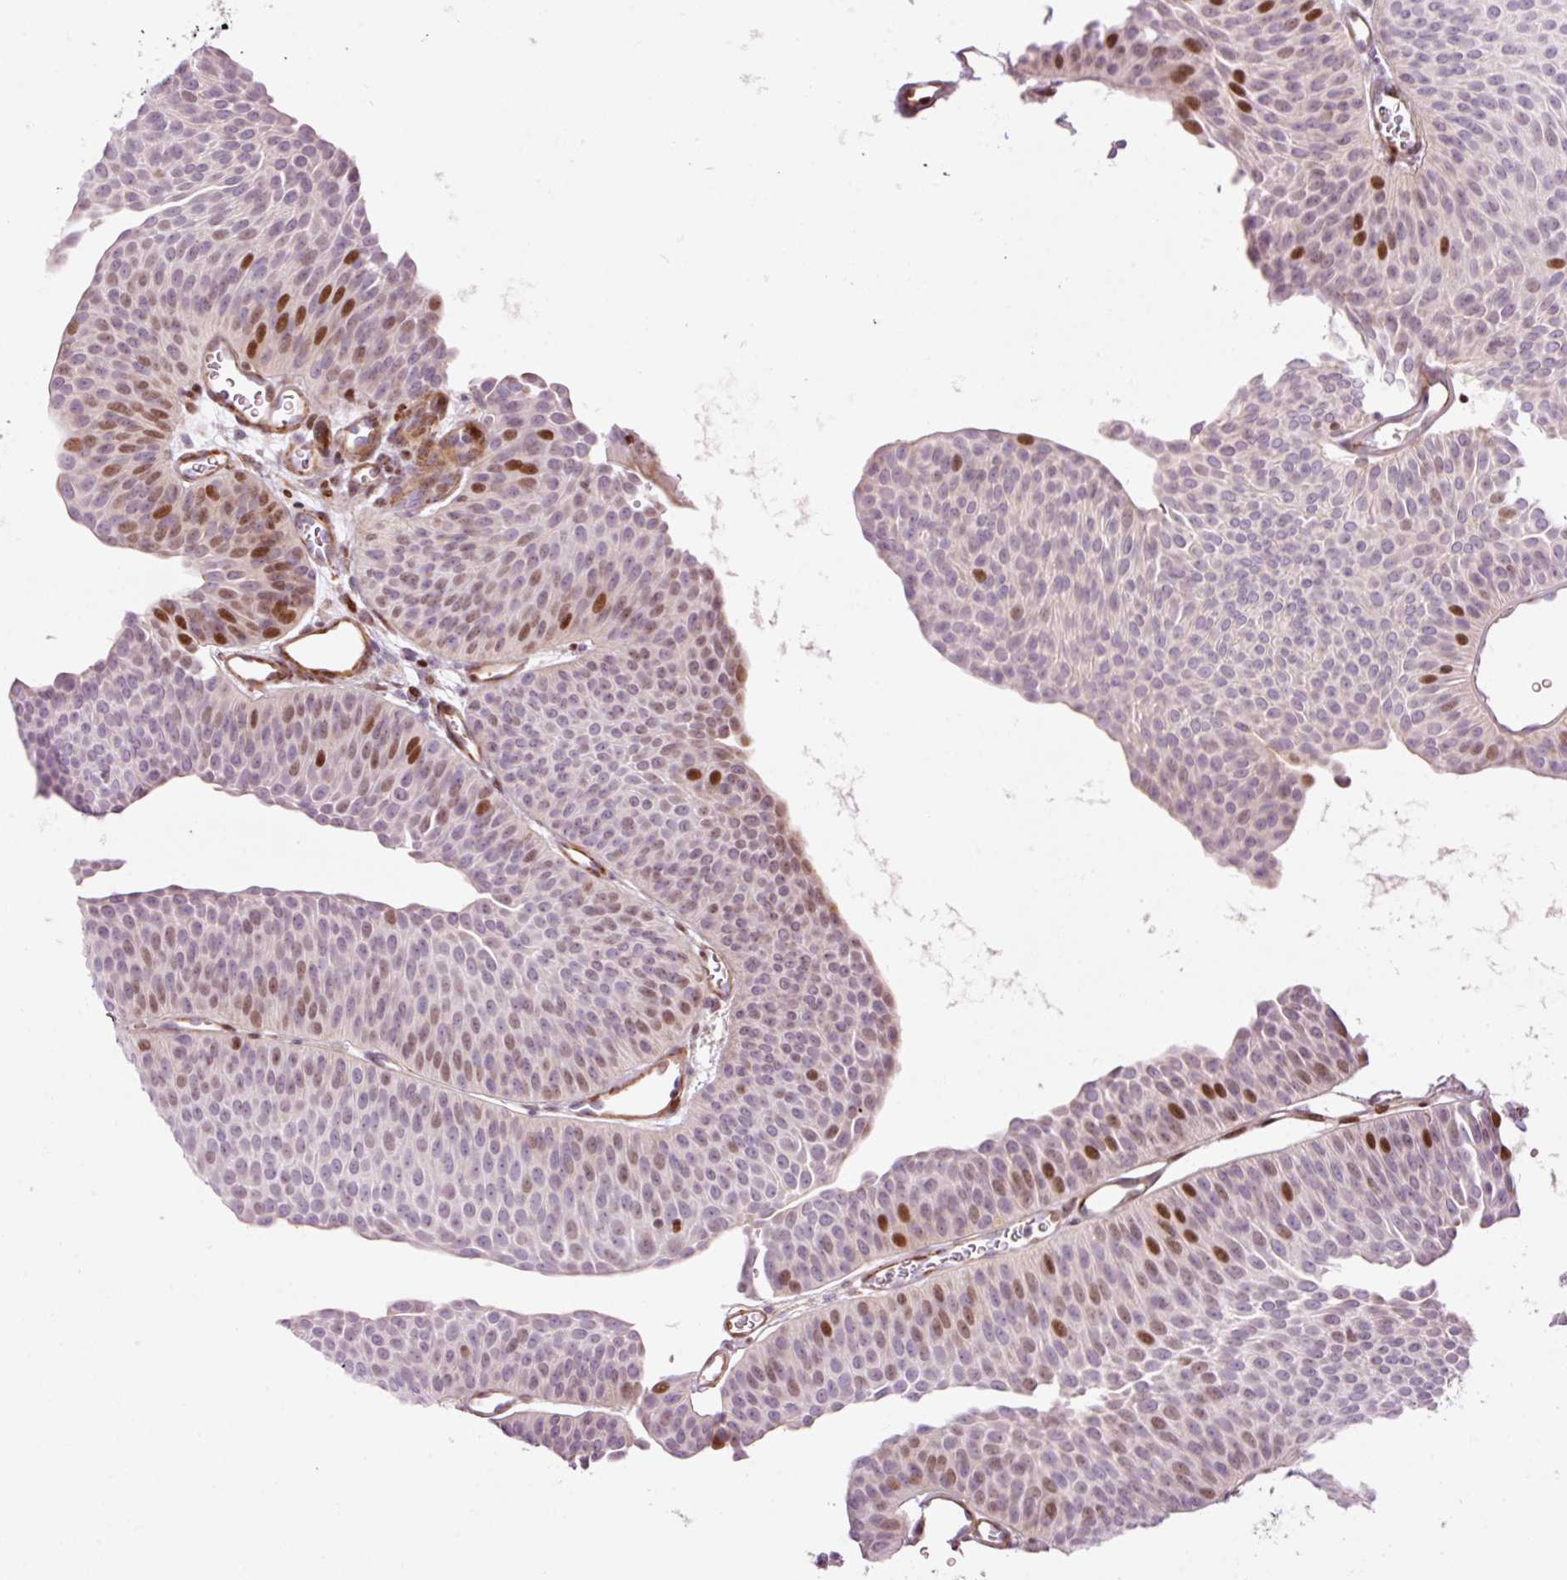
{"staining": {"intensity": "strong", "quantity": "<25%", "location": "nuclear"}, "tissue": "urothelial cancer", "cell_type": "Tumor cells", "image_type": "cancer", "snomed": [{"axis": "morphology", "description": "Urothelial carcinoma, Low grade"}, {"axis": "topography", "description": "Urinary bladder"}], "caption": "Urothelial cancer tissue demonstrates strong nuclear staining in about <25% of tumor cells", "gene": "ANKRD20A1", "patient": {"sex": "female", "age": 60}}